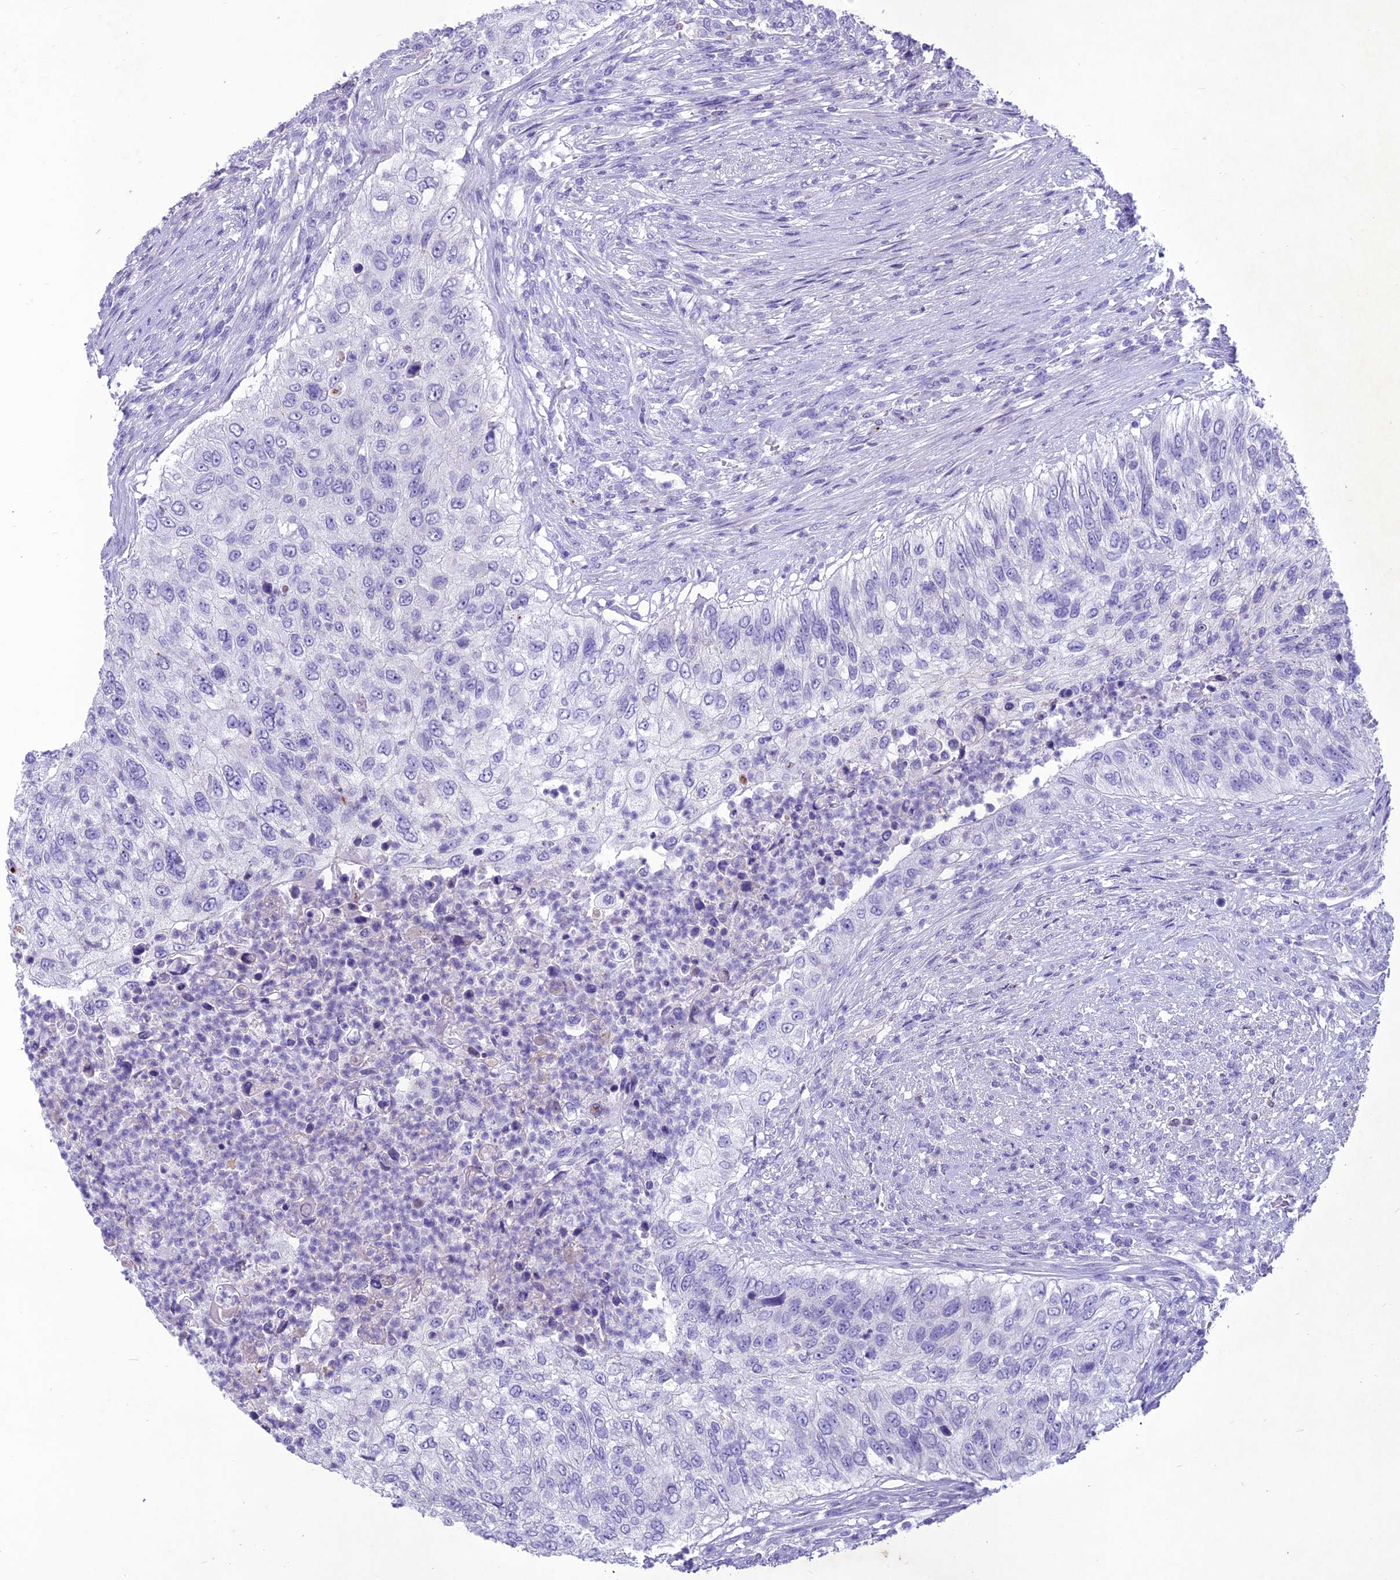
{"staining": {"intensity": "negative", "quantity": "none", "location": "none"}, "tissue": "urothelial cancer", "cell_type": "Tumor cells", "image_type": "cancer", "snomed": [{"axis": "morphology", "description": "Urothelial carcinoma, High grade"}, {"axis": "topography", "description": "Urinary bladder"}], "caption": "A photomicrograph of urothelial cancer stained for a protein displays no brown staining in tumor cells.", "gene": "IFT172", "patient": {"sex": "female", "age": 60}}